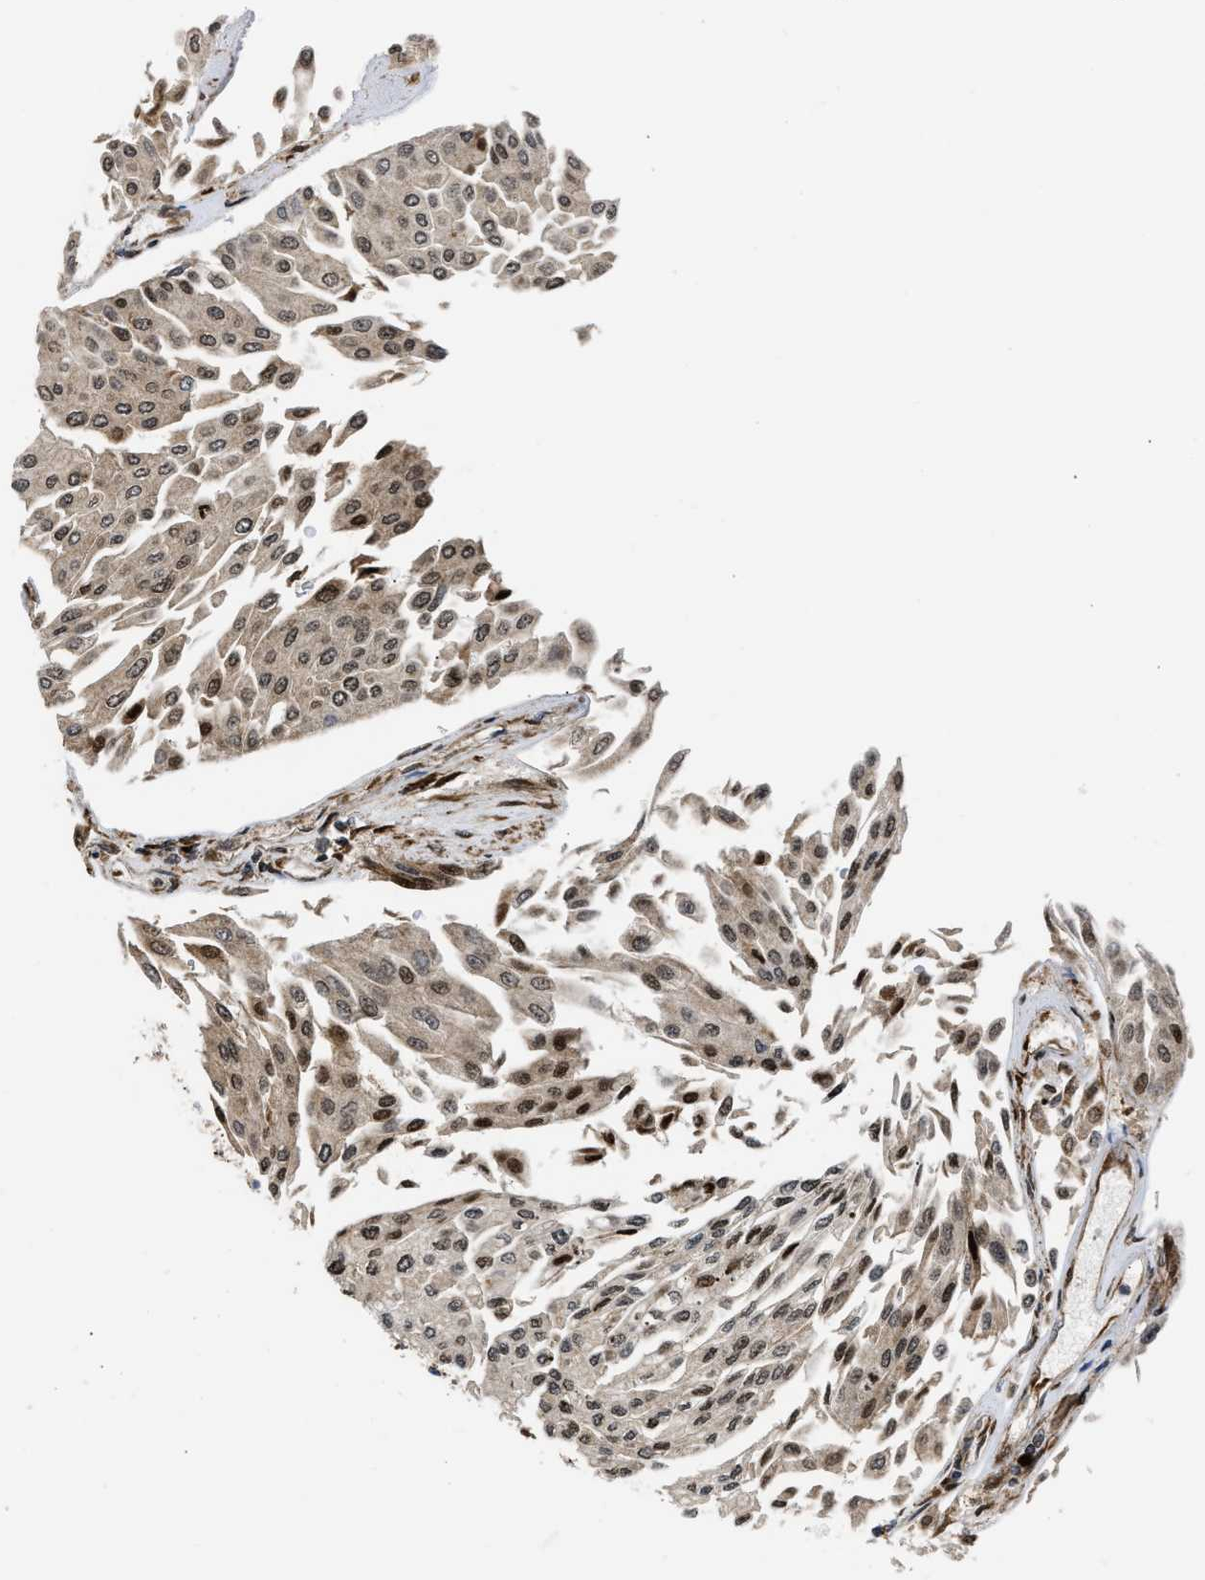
{"staining": {"intensity": "moderate", "quantity": ">75%", "location": "cytoplasmic/membranous,nuclear"}, "tissue": "urothelial cancer", "cell_type": "Tumor cells", "image_type": "cancer", "snomed": [{"axis": "morphology", "description": "Urothelial carcinoma, Low grade"}, {"axis": "topography", "description": "Urinary bladder"}], "caption": "Protein expression by immunohistochemistry (IHC) demonstrates moderate cytoplasmic/membranous and nuclear staining in approximately >75% of tumor cells in low-grade urothelial carcinoma.", "gene": "CYCS", "patient": {"sex": "male", "age": 67}}